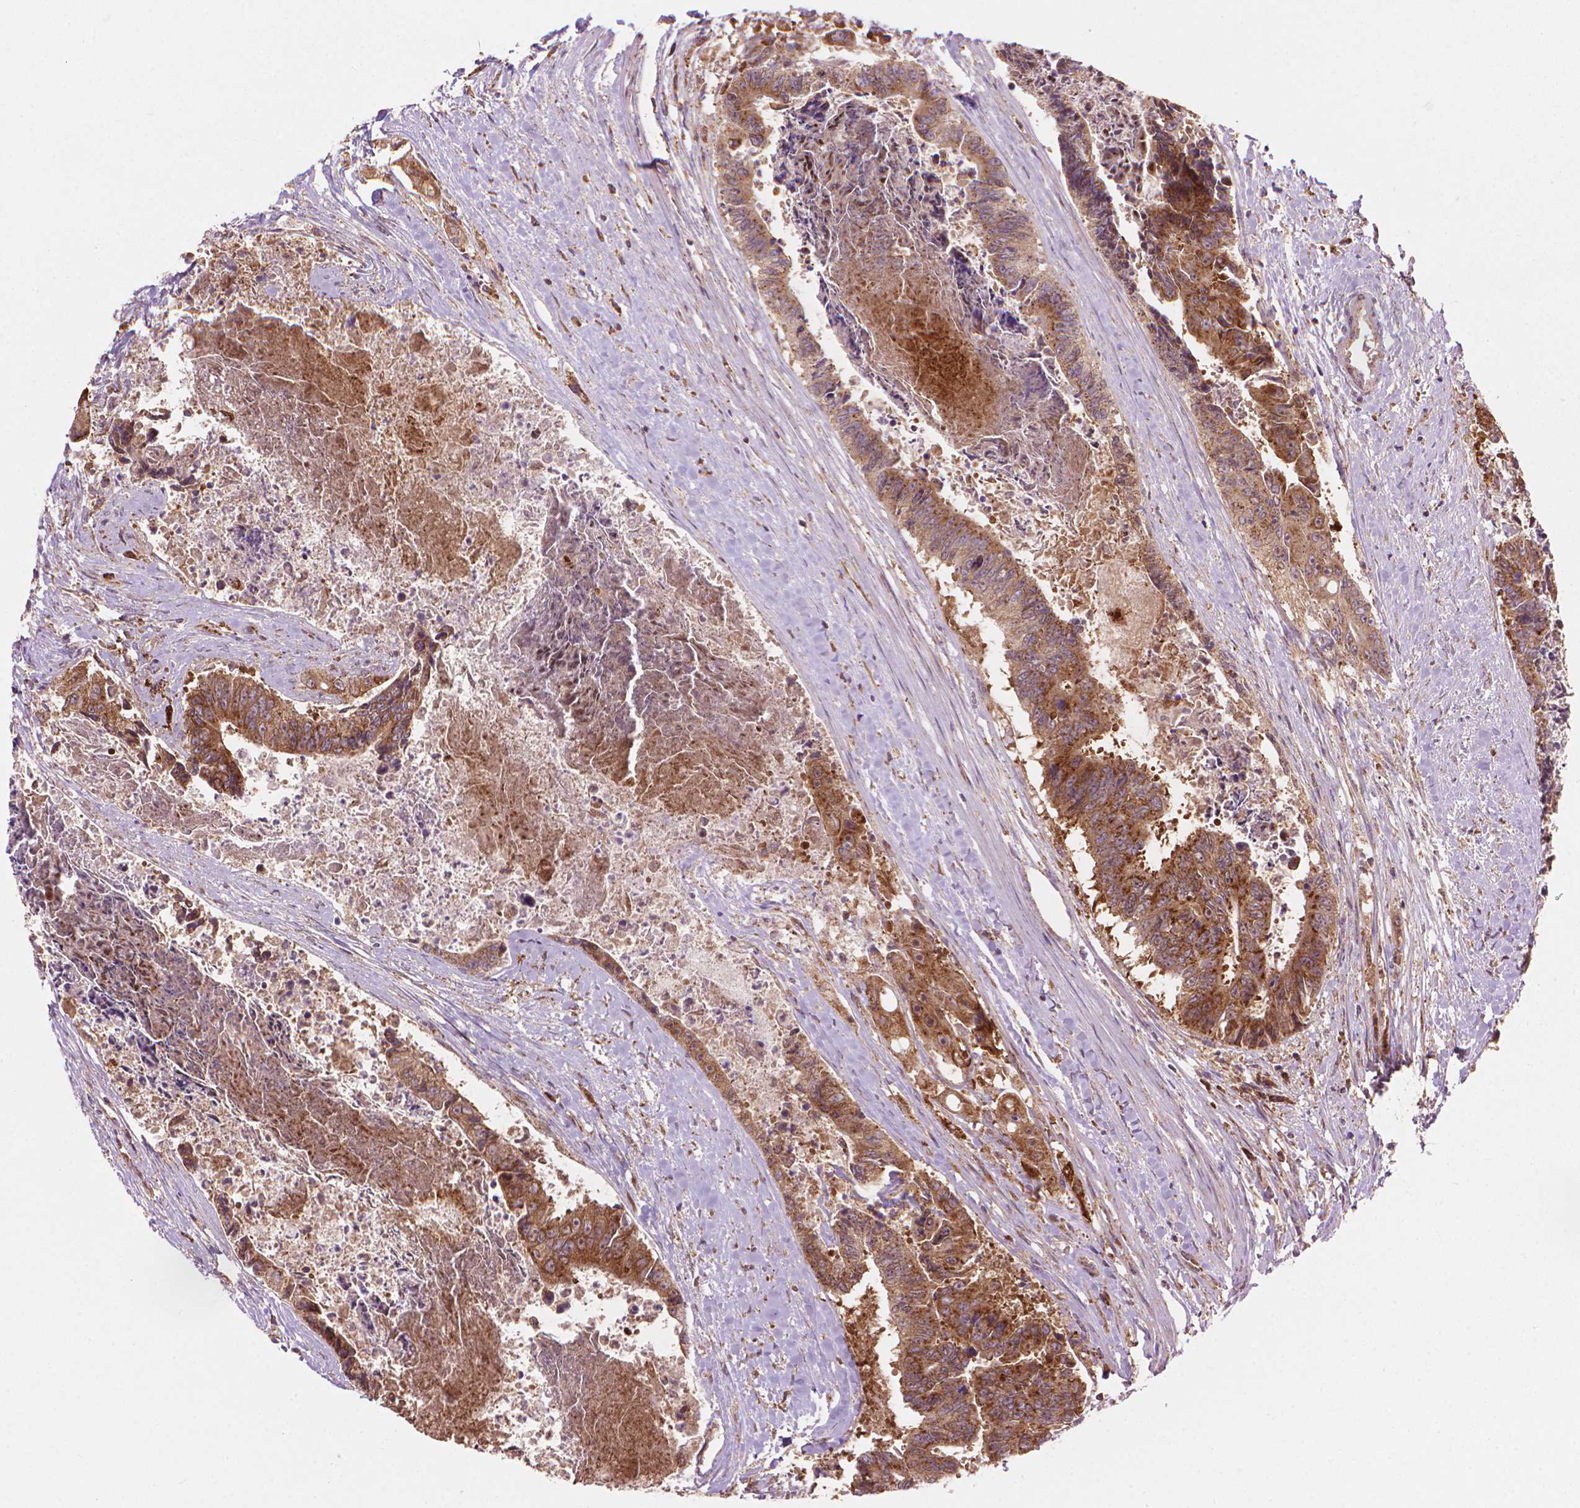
{"staining": {"intensity": "moderate", "quantity": ">75%", "location": "cytoplasmic/membranous"}, "tissue": "colorectal cancer", "cell_type": "Tumor cells", "image_type": "cancer", "snomed": [{"axis": "morphology", "description": "Adenocarcinoma, NOS"}, {"axis": "topography", "description": "Rectum"}], "caption": "An image showing moderate cytoplasmic/membranous expression in about >75% of tumor cells in colorectal cancer, as visualized by brown immunohistochemical staining.", "gene": "VARS2", "patient": {"sex": "male", "age": 54}}